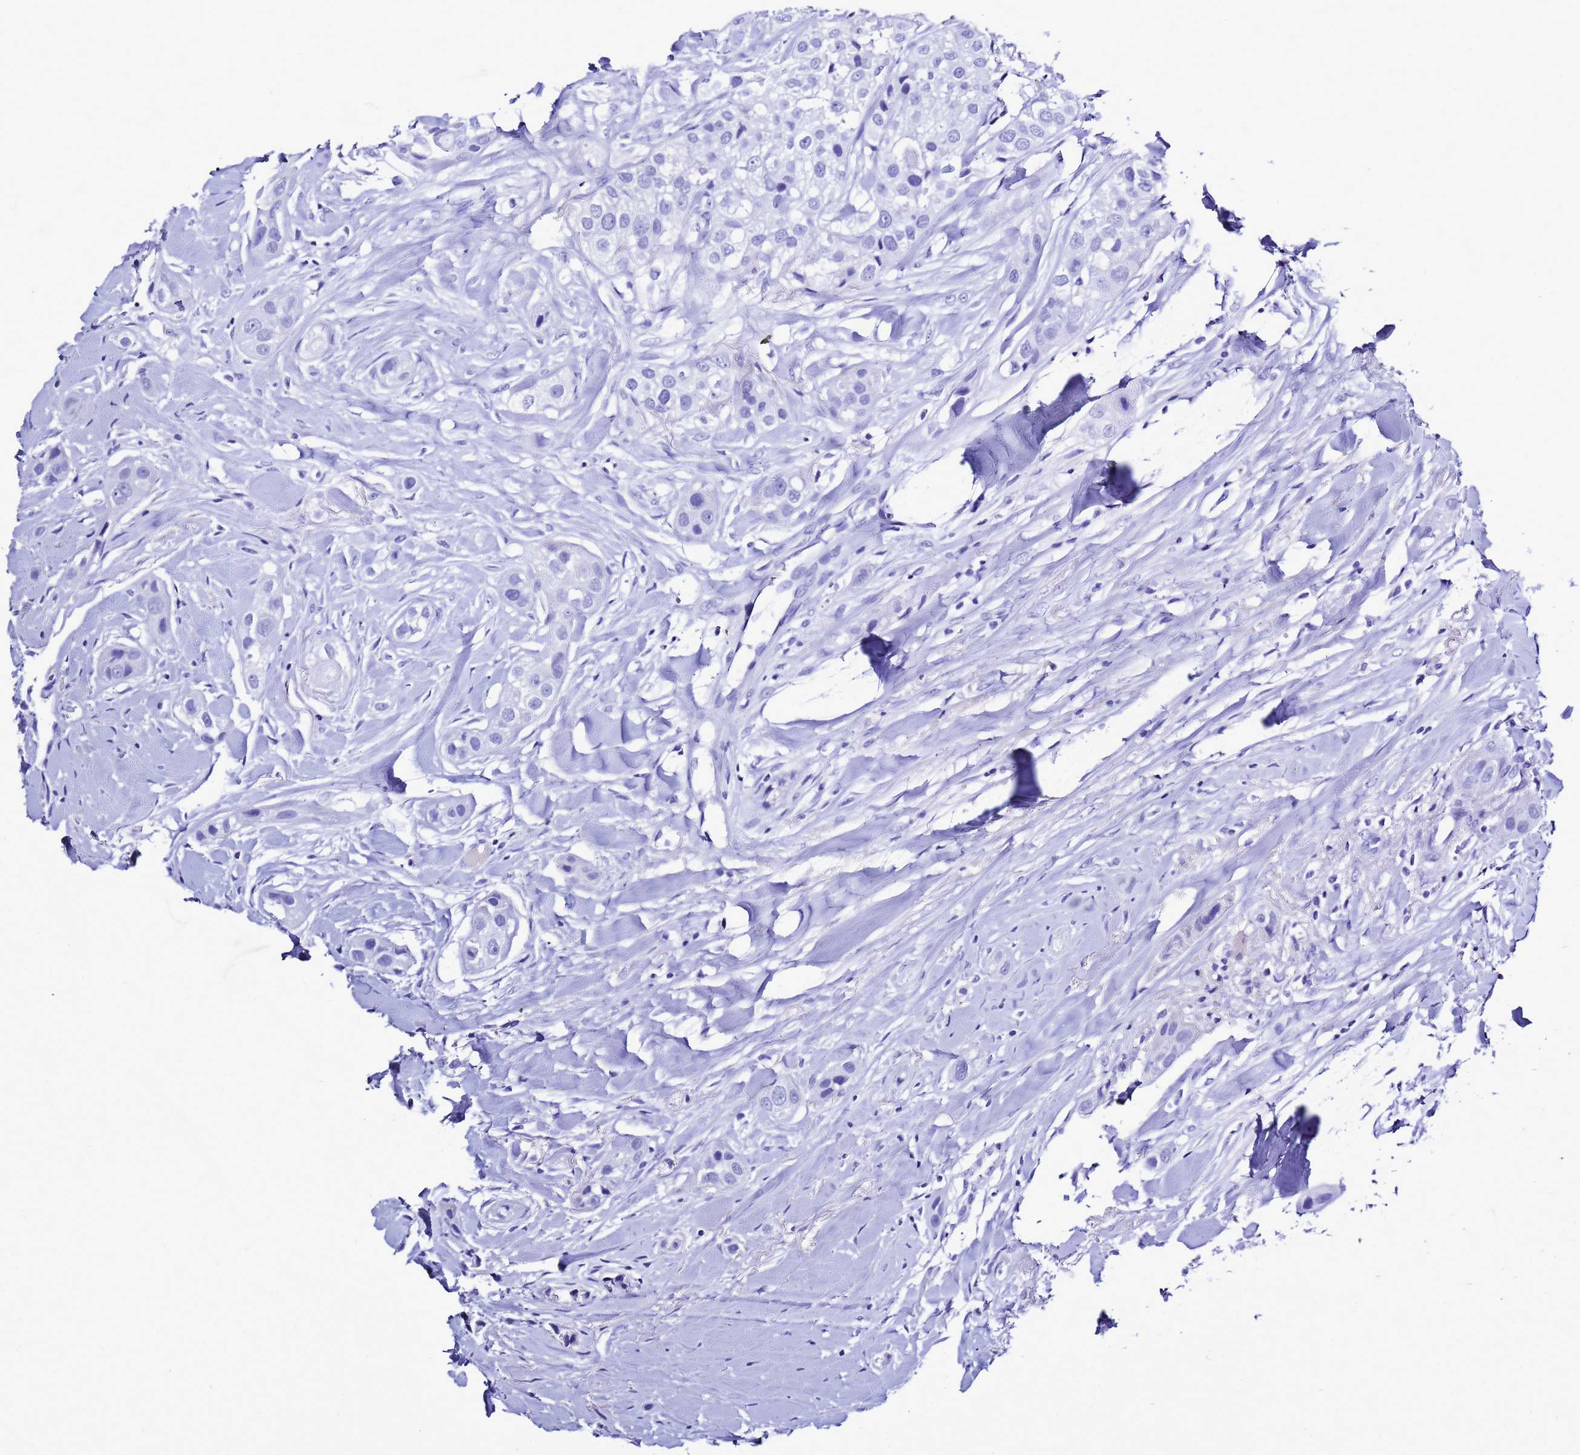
{"staining": {"intensity": "negative", "quantity": "none", "location": "none"}, "tissue": "head and neck cancer", "cell_type": "Tumor cells", "image_type": "cancer", "snomed": [{"axis": "morphology", "description": "Normal tissue, NOS"}, {"axis": "morphology", "description": "Squamous cell carcinoma, NOS"}, {"axis": "topography", "description": "Skeletal muscle"}, {"axis": "topography", "description": "Head-Neck"}], "caption": "The photomicrograph shows no significant positivity in tumor cells of squamous cell carcinoma (head and neck).", "gene": "LIPF", "patient": {"sex": "male", "age": 51}}